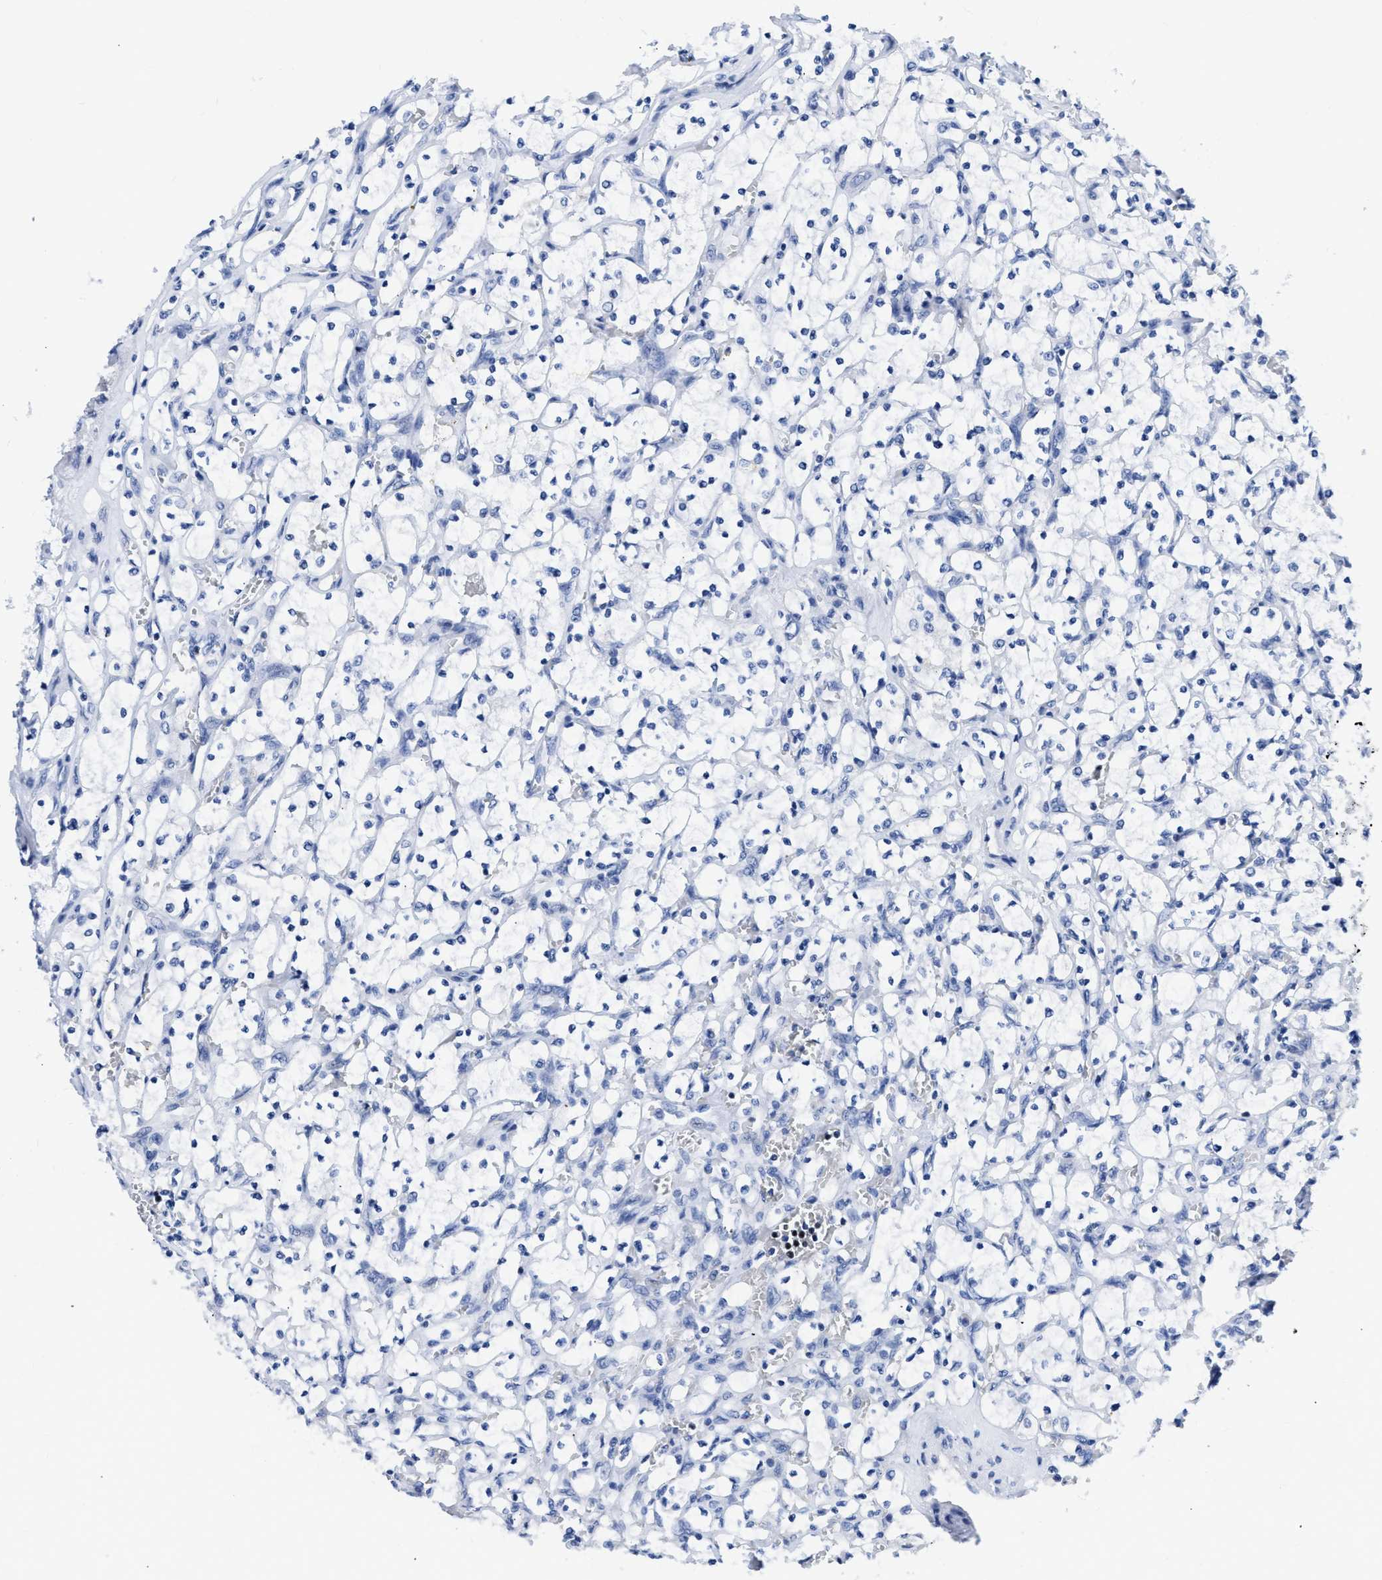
{"staining": {"intensity": "negative", "quantity": "none", "location": "none"}, "tissue": "renal cancer", "cell_type": "Tumor cells", "image_type": "cancer", "snomed": [{"axis": "morphology", "description": "Adenocarcinoma, NOS"}, {"axis": "topography", "description": "Kidney"}], "caption": "IHC micrograph of renal cancer (adenocarcinoma) stained for a protein (brown), which displays no staining in tumor cells.", "gene": "TCF7", "patient": {"sex": "female", "age": 69}}